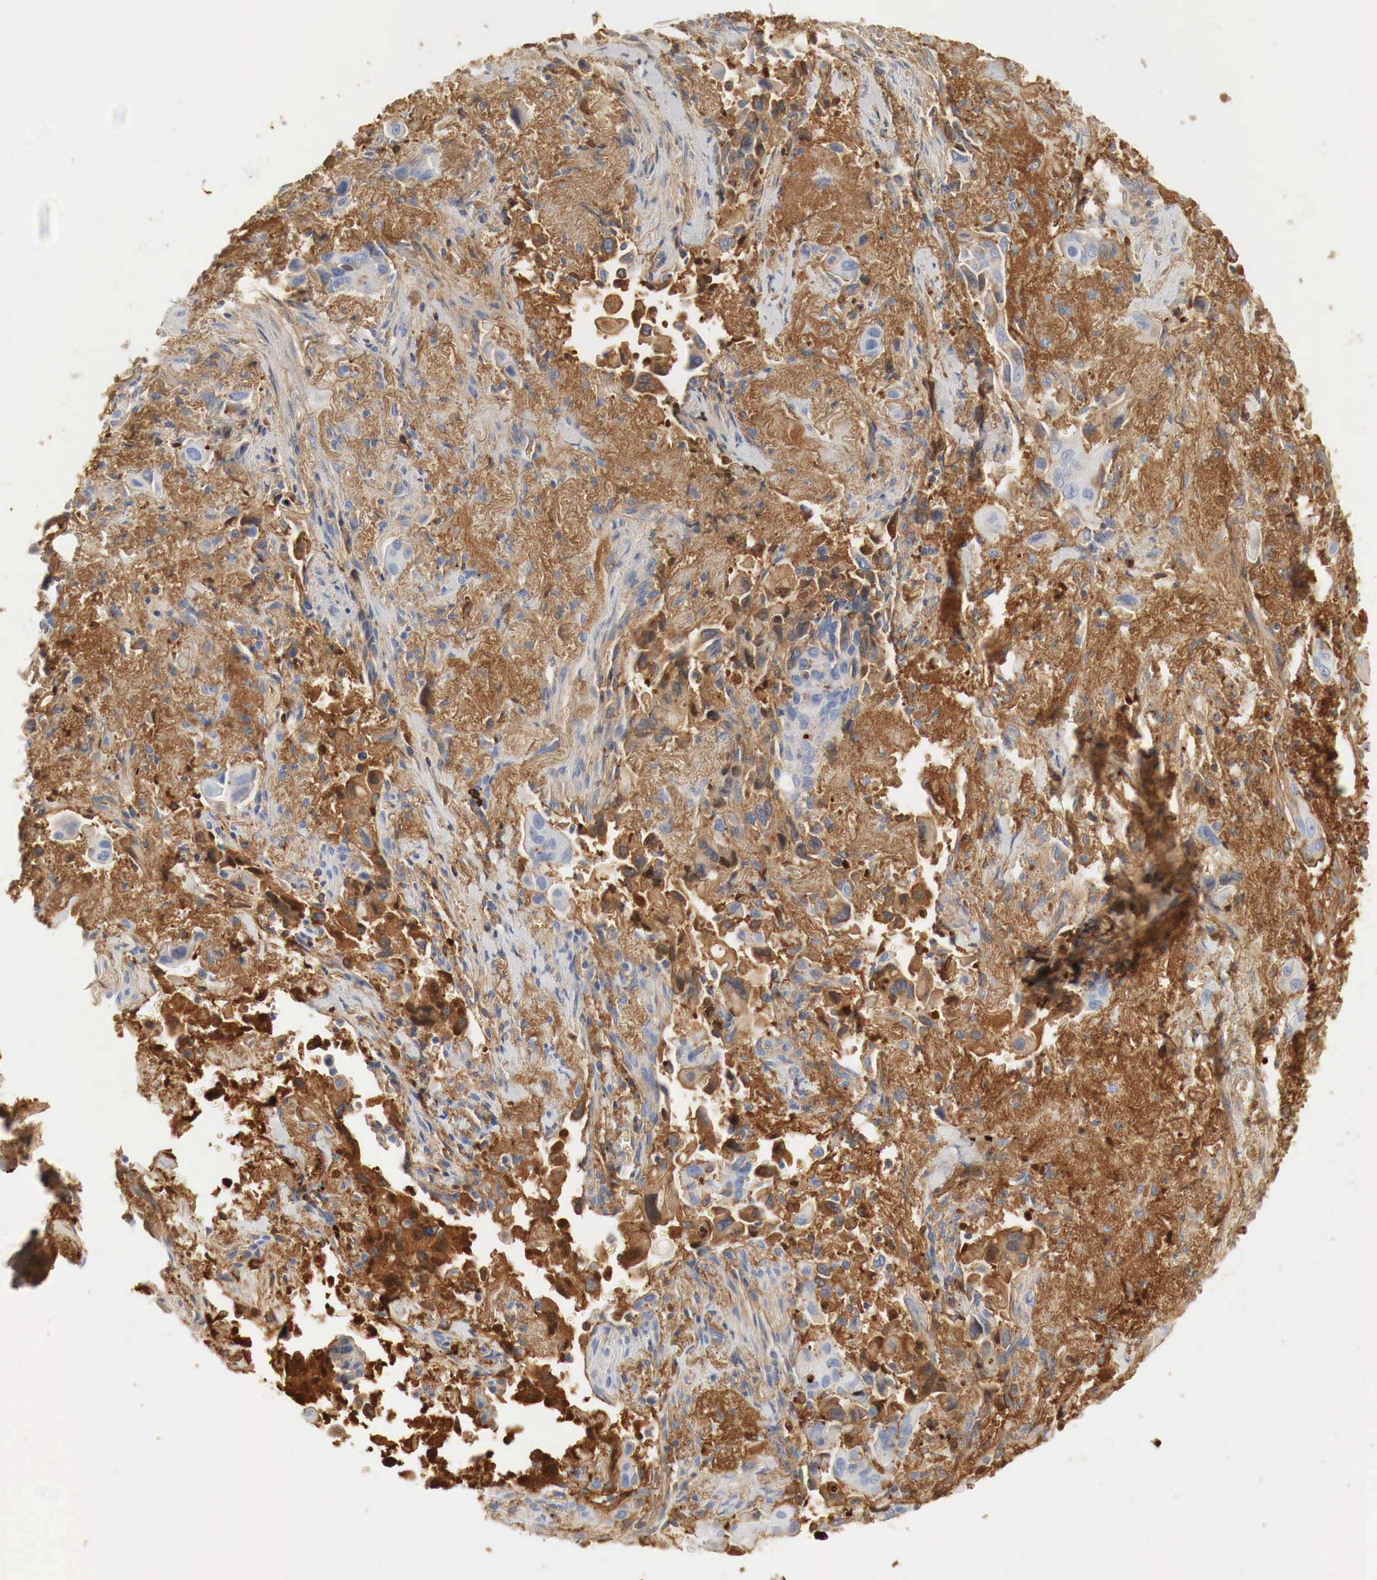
{"staining": {"intensity": "moderate", "quantity": "25%-75%", "location": "cytoplasmic/membranous"}, "tissue": "lung cancer", "cell_type": "Tumor cells", "image_type": "cancer", "snomed": [{"axis": "morphology", "description": "Adenocarcinoma, NOS"}, {"axis": "topography", "description": "Lung"}], "caption": "This is an image of immunohistochemistry (IHC) staining of lung cancer, which shows moderate expression in the cytoplasmic/membranous of tumor cells.", "gene": "IGLC3", "patient": {"sex": "male", "age": 68}}